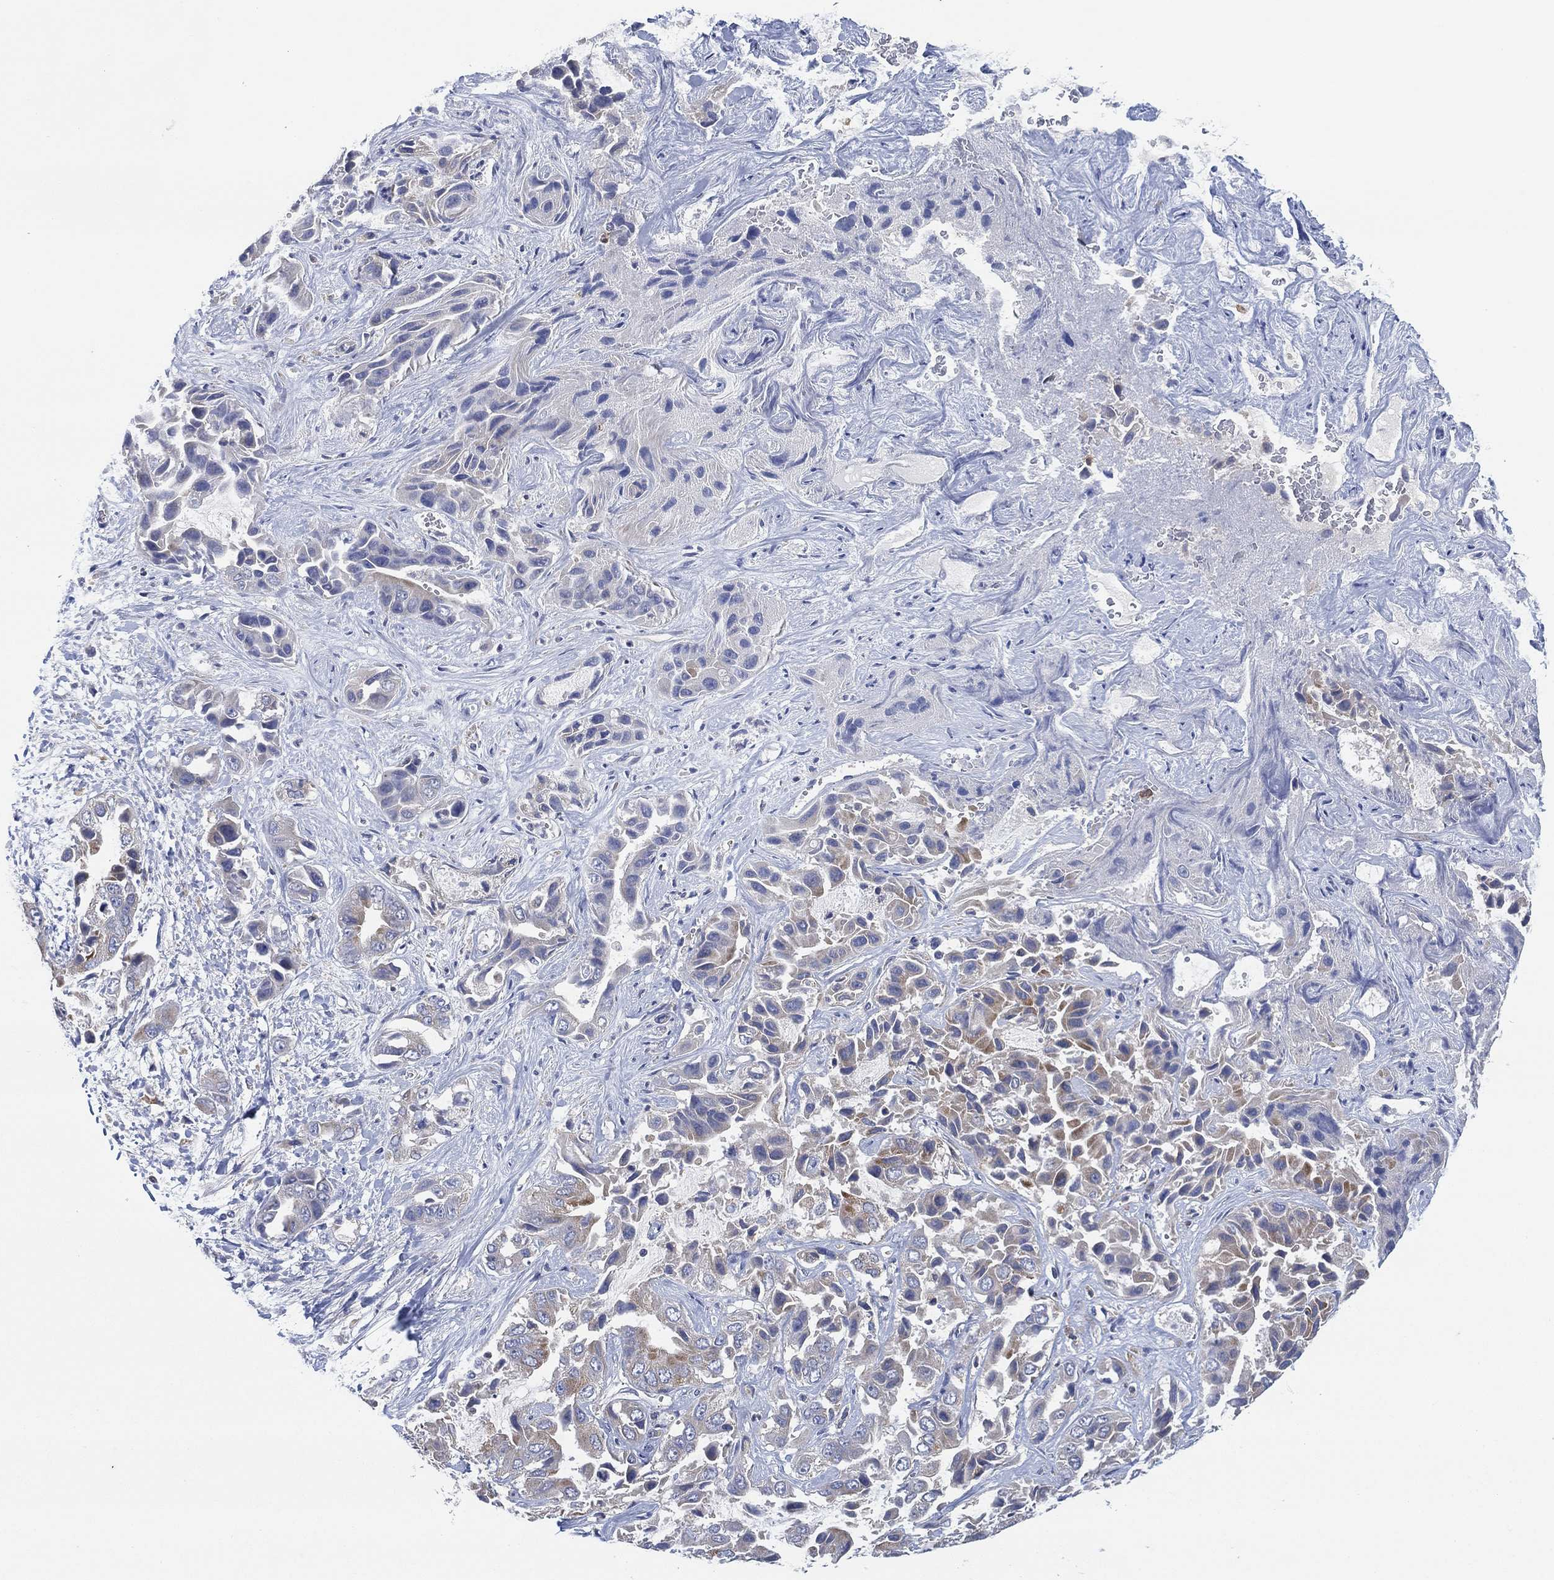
{"staining": {"intensity": "strong", "quantity": "25%-75%", "location": "cytoplasmic/membranous"}, "tissue": "liver cancer", "cell_type": "Tumor cells", "image_type": "cancer", "snomed": [{"axis": "morphology", "description": "Cholangiocarcinoma"}, {"axis": "topography", "description": "Liver"}], "caption": "High-magnification brightfield microscopy of cholangiocarcinoma (liver) stained with DAB (brown) and counterstained with hematoxylin (blue). tumor cells exhibit strong cytoplasmic/membranous positivity is appreciated in about25%-75% of cells.", "gene": "FES", "patient": {"sex": "female", "age": 52}}